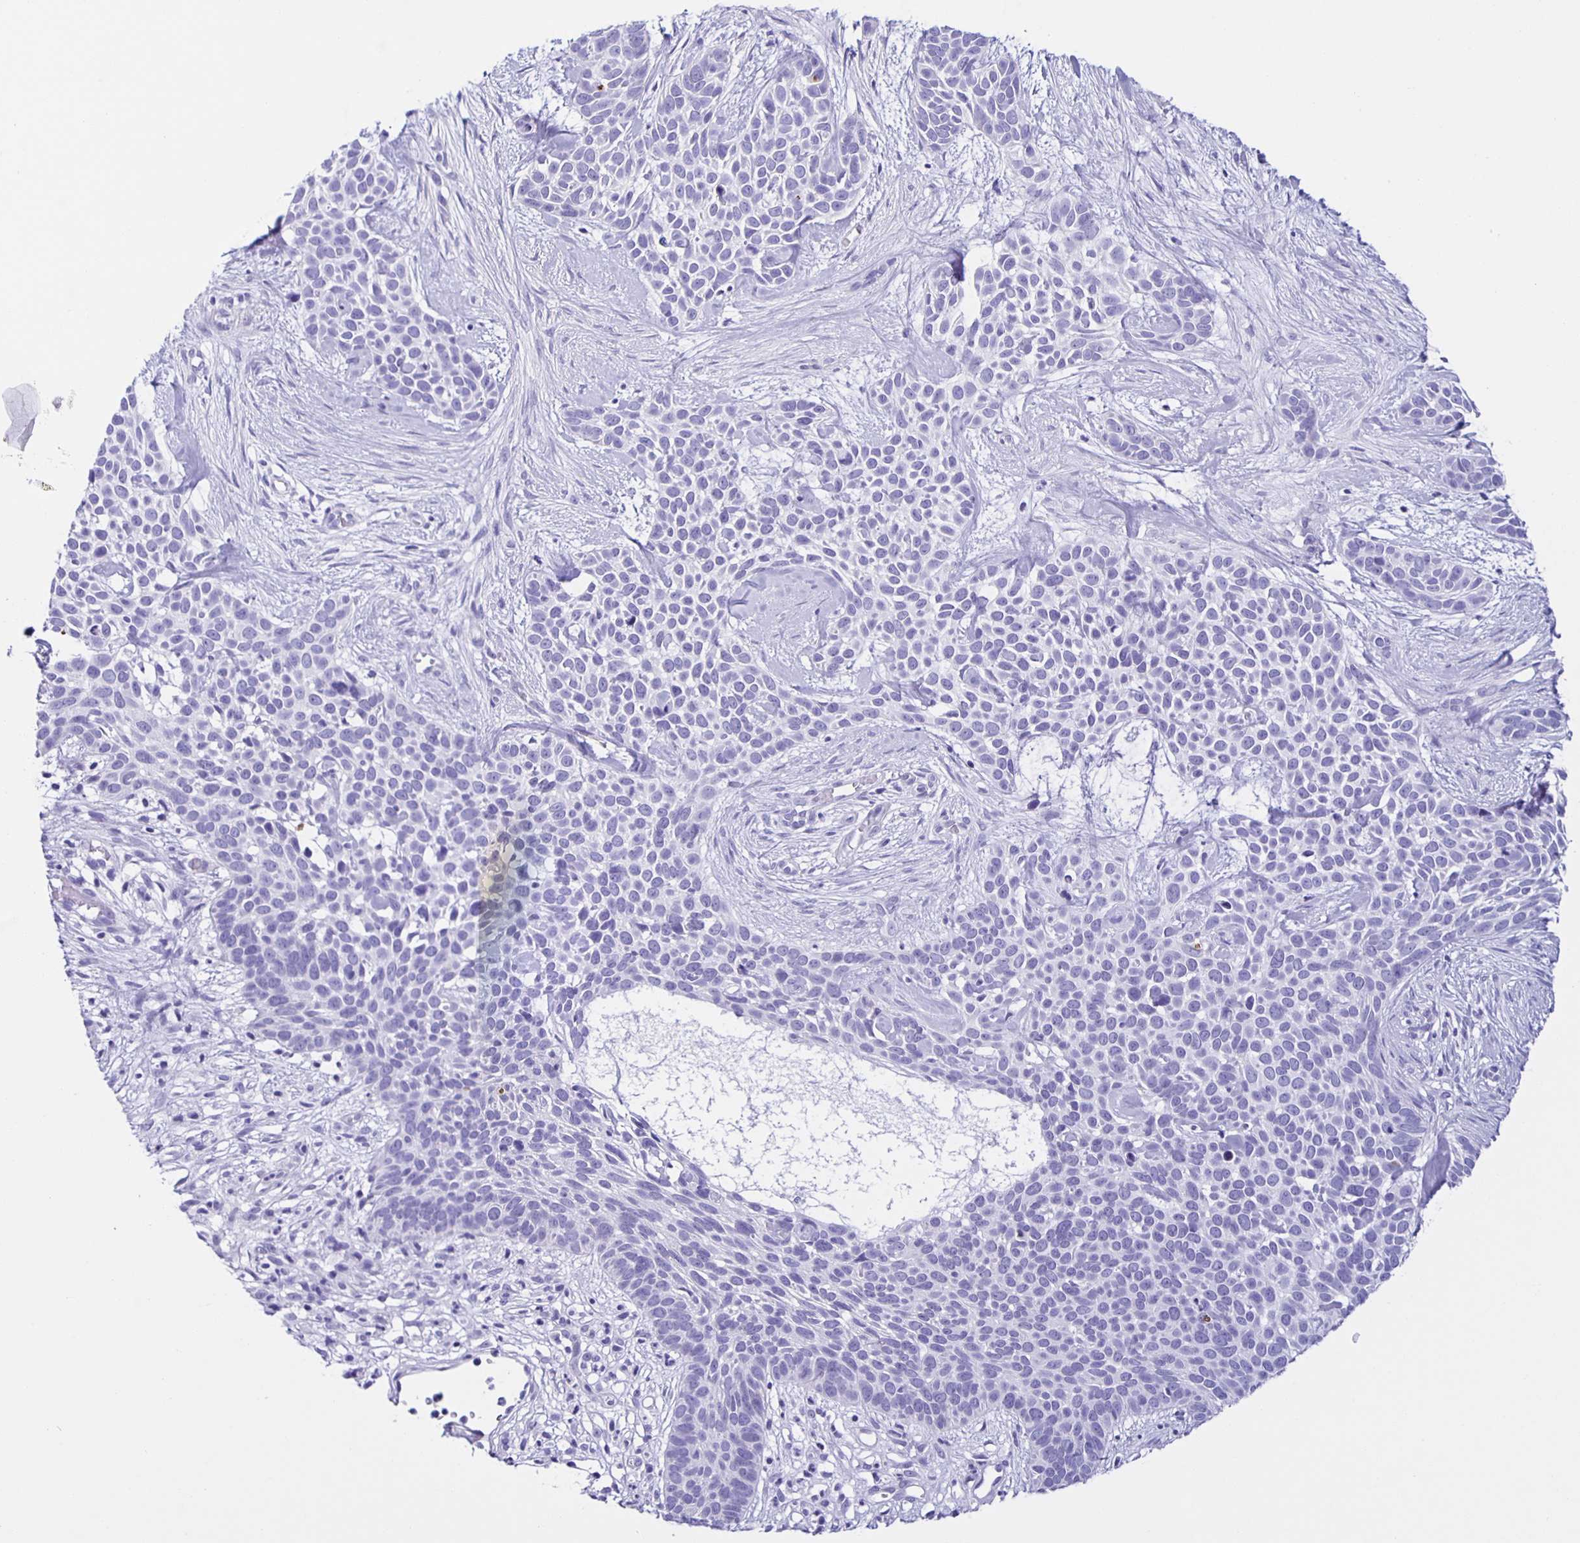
{"staining": {"intensity": "negative", "quantity": "none", "location": "none"}, "tissue": "skin cancer", "cell_type": "Tumor cells", "image_type": "cancer", "snomed": [{"axis": "morphology", "description": "Basal cell carcinoma"}, {"axis": "topography", "description": "Skin"}], "caption": "This is an immunohistochemistry (IHC) micrograph of skin cancer (basal cell carcinoma). There is no positivity in tumor cells.", "gene": "AQP6", "patient": {"sex": "male", "age": 69}}